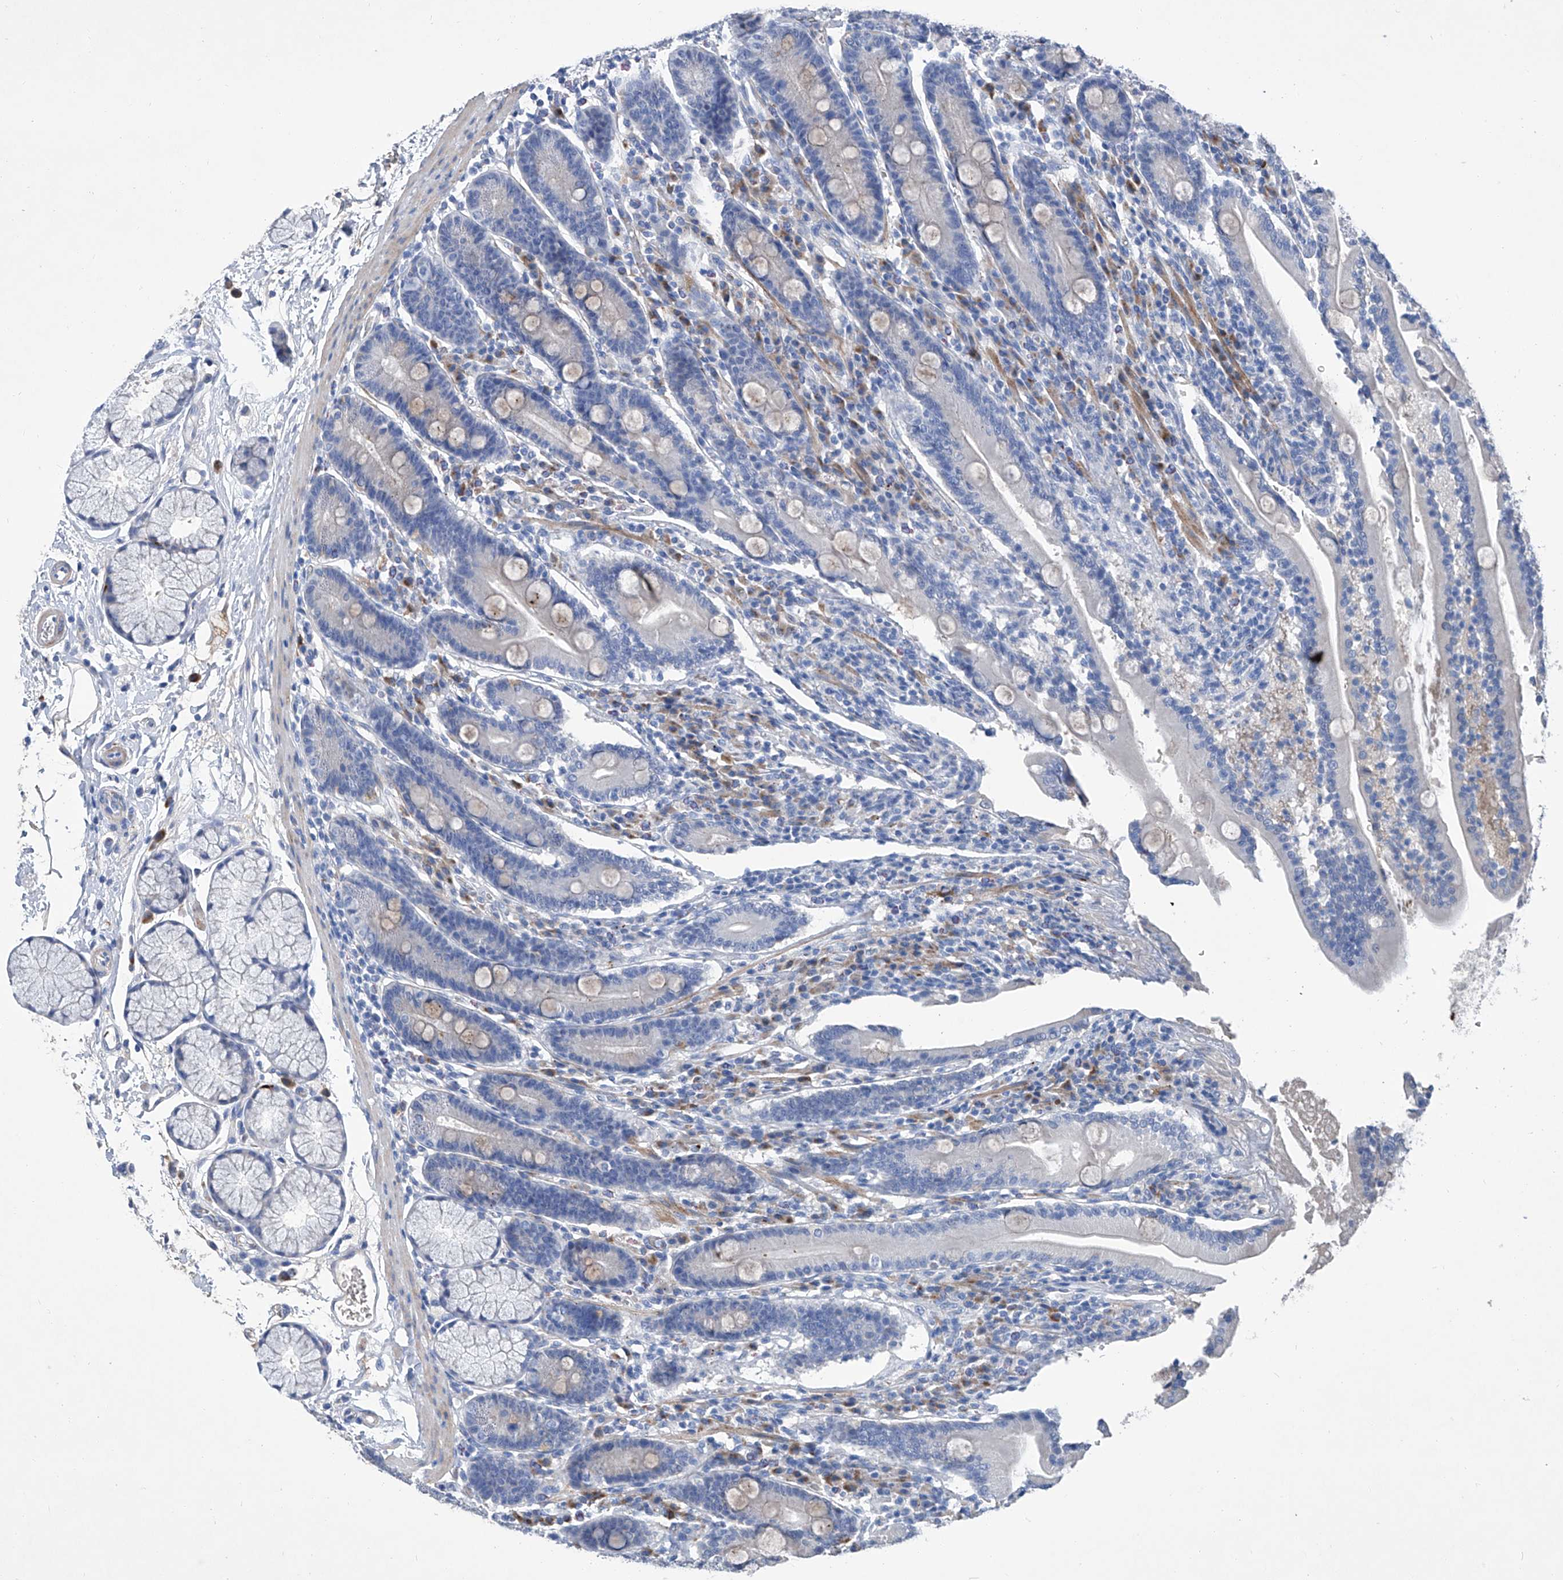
{"staining": {"intensity": "negative", "quantity": "none", "location": "none"}, "tissue": "duodenum", "cell_type": "Glandular cells", "image_type": "normal", "snomed": [{"axis": "morphology", "description": "Normal tissue, NOS"}, {"axis": "topography", "description": "Duodenum"}], "caption": "Immunohistochemistry image of normal duodenum: duodenum stained with DAB (3,3'-diaminobenzidine) reveals no significant protein staining in glandular cells.", "gene": "GPT", "patient": {"sex": "male", "age": 35}}